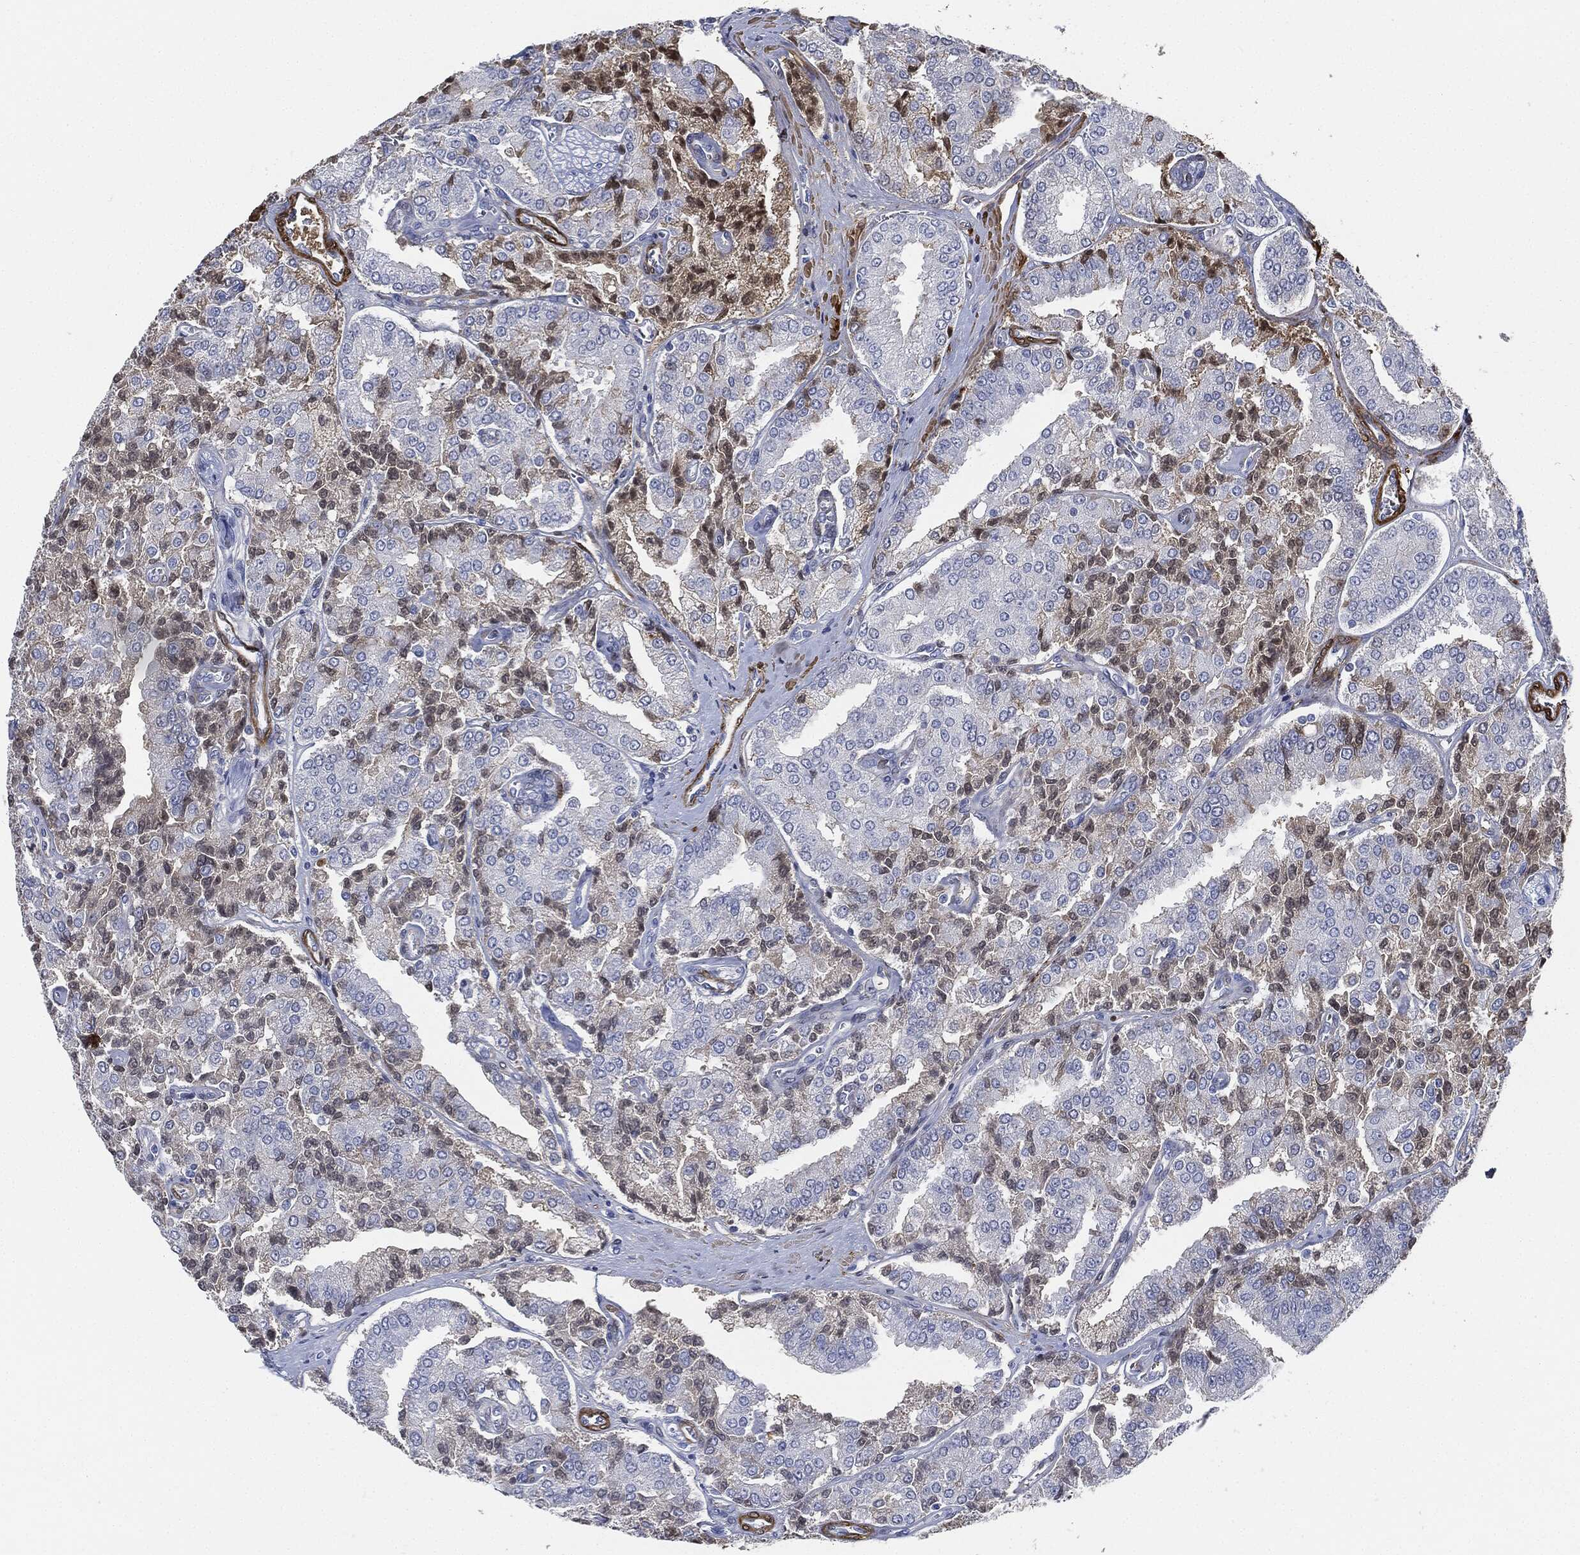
{"staining": {"intensity": "weak", "quantity": "25%-75%", "location": "cytoplasmic/membranous"}, "tissue": "prostate cancer", "cell_type": "Tumor cells", "image_type": "cancer", "snomed": [{"axis": "morphology", "description": "Adenocarcinoma, NOS"}, {"axis": "topography", "description": "Prostate and seminal vesicle, NOS"}, {"axis": "topography", "description": "Prostate"}], "caption": "Prostate cancer (adenocarcinoma) stained for a protein (brown) exhibits weak cytoplasmic/membranous positive staining in approximately 25%-75% of tumor cells.", "gene": "TAGLN", "patient": {"sex": "male", "age": 67}}